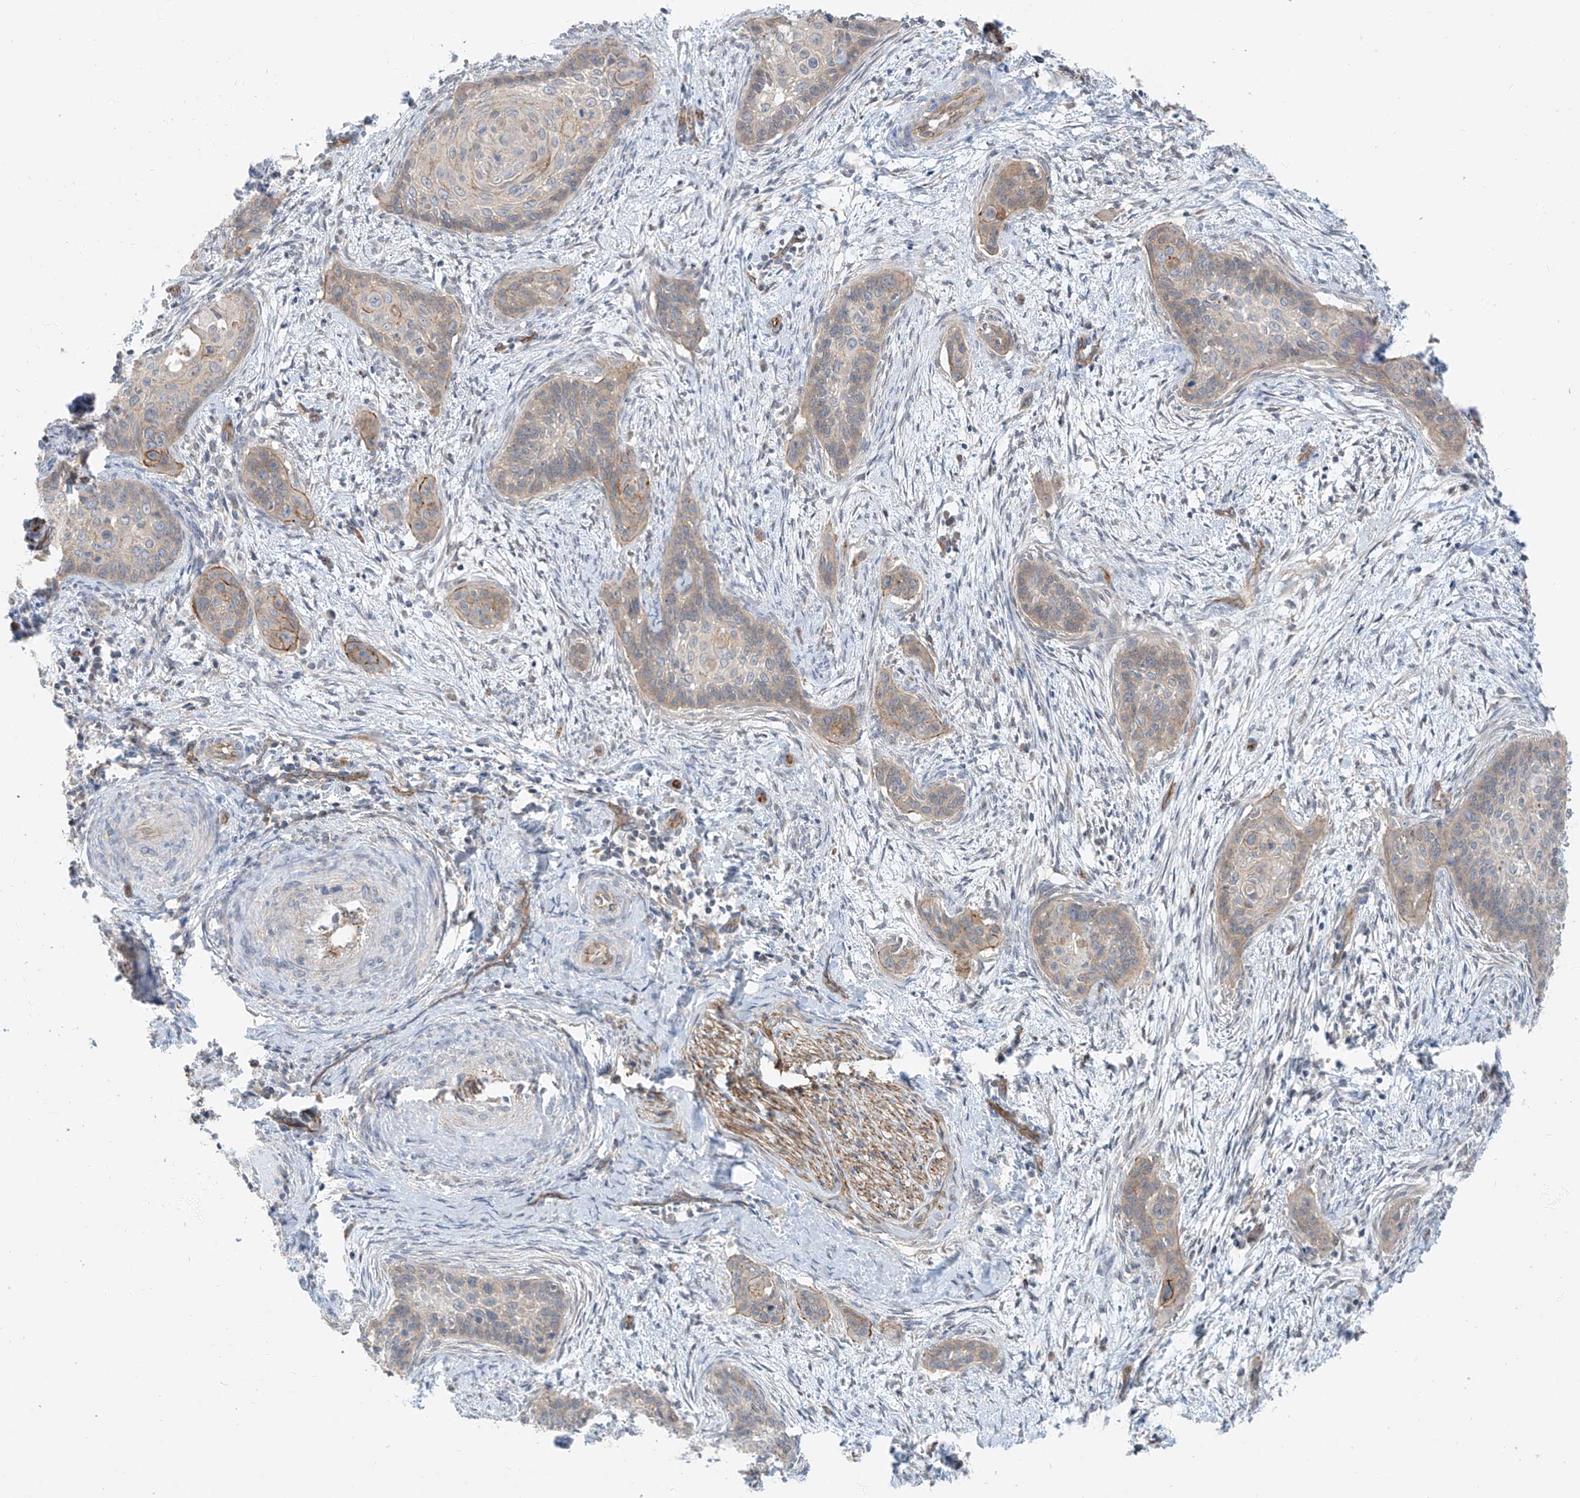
{"staining": {"intensity": "weak", "quantity": "<25%", "location": "cytoplasmic/membranous"}, "tissue": "cervical cancer", "cell_type": "Tumor cells", "image_type": "cancer", "snomed": [{"axis": "morphology", "description": "Squamous cell carcinoma, NOS"}, {"axis": "topography", "description": "Cervix"}], "caption": "Tumor cells show no significant staining in cervical squamous cell carcinoma.", "gene": "EPHX4", "patient": {"sex": "female", "age": 33}}